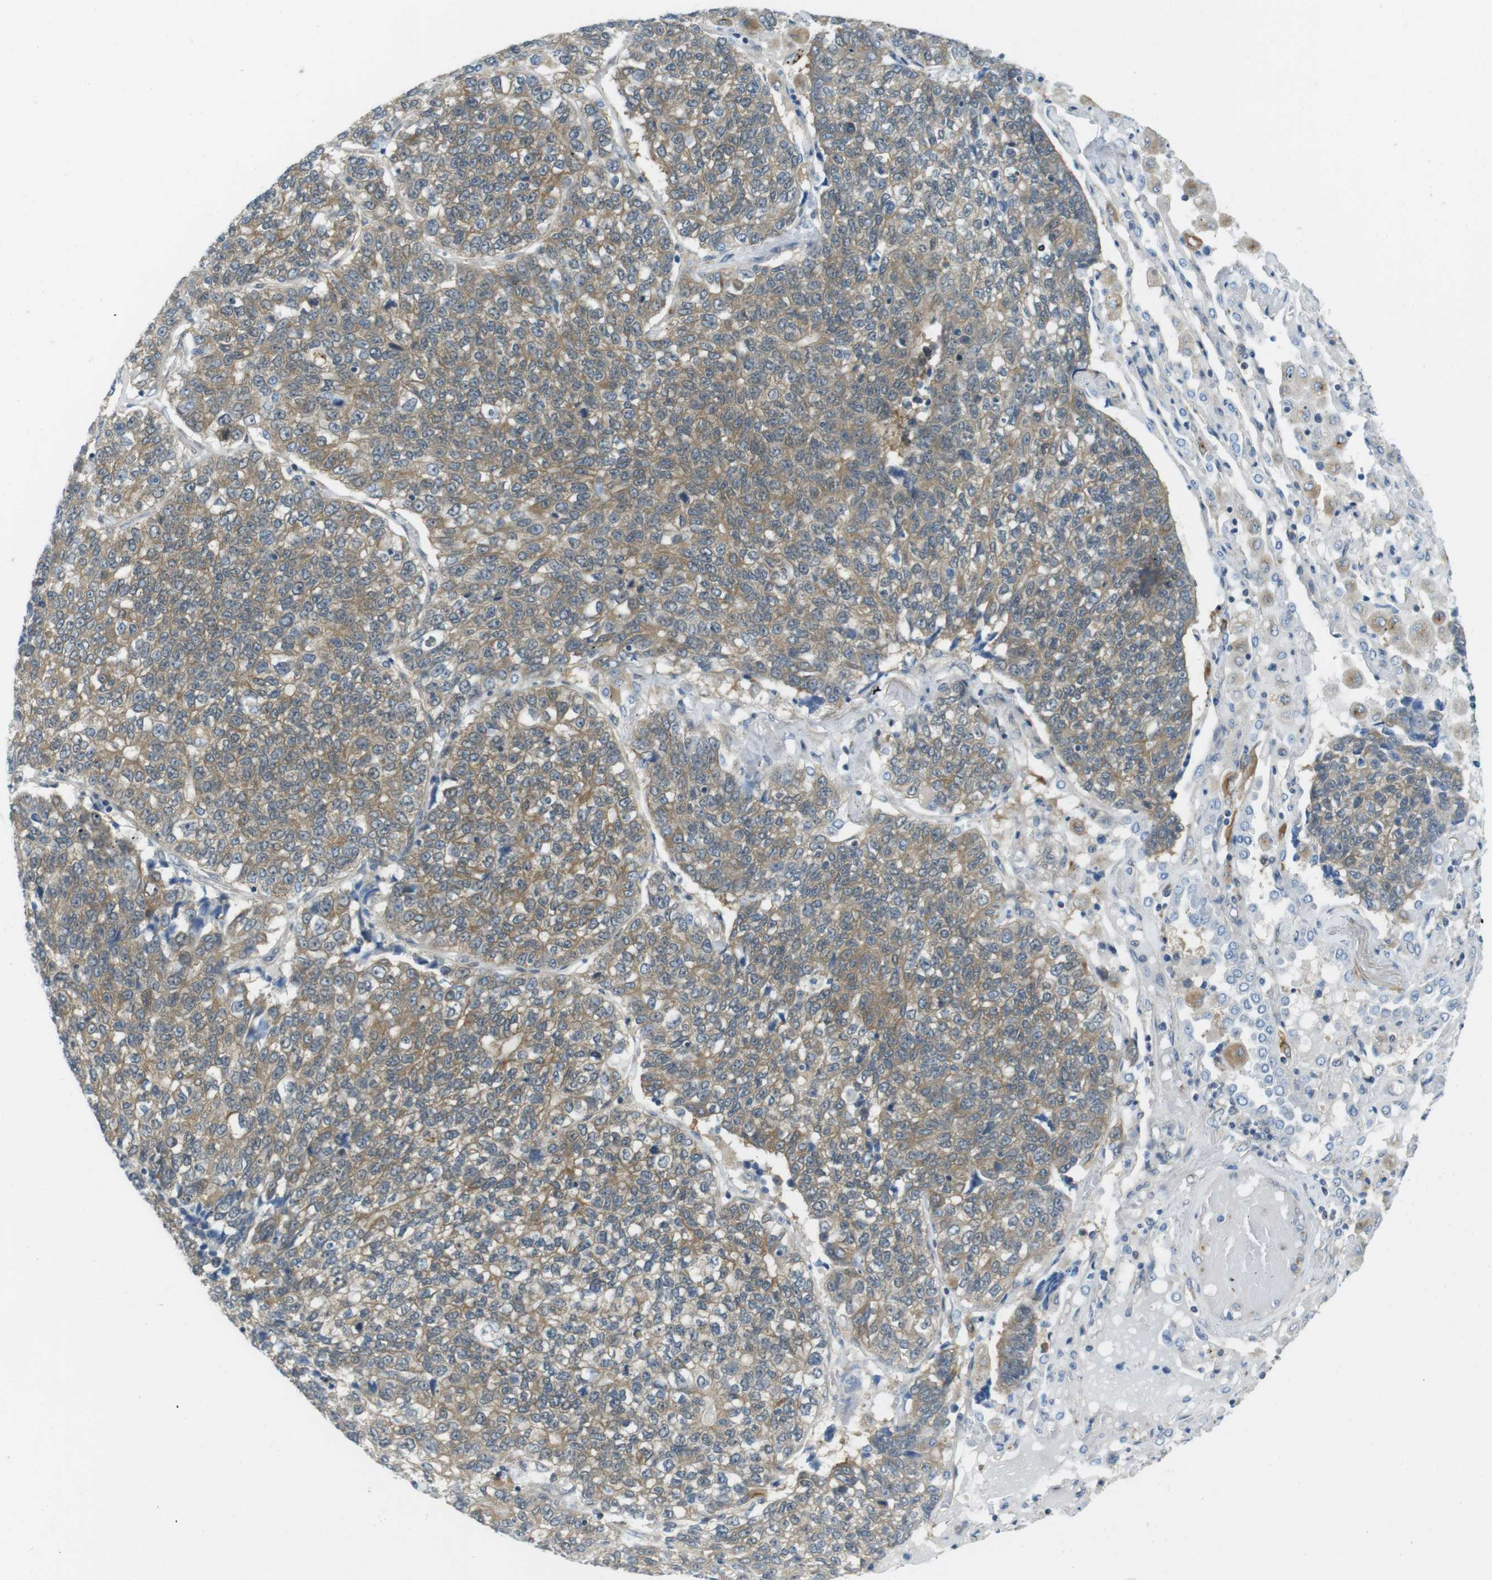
{"staining": {"intensity": "moderate", "quantity": ">75%", "location": "cytoplasmic/membranous"}, "tissue": "lung cancer", "cell_type": "Tumor cells", "image_type": "cancer", "snomed": [{"axis": "morphology", "description": "Adenocarcinoma, NOS"}, {"axis": "topography", "description": "Lung"}], "caption": "This is an image of immunohistochemistry (IHC) staining of adenocarcinoma (lung), which shows moderate positivity in the cytoplasmic/membranous of tumor cells.", "gene": "CASP2", "patient": {"sex": "male", "age": 49}}